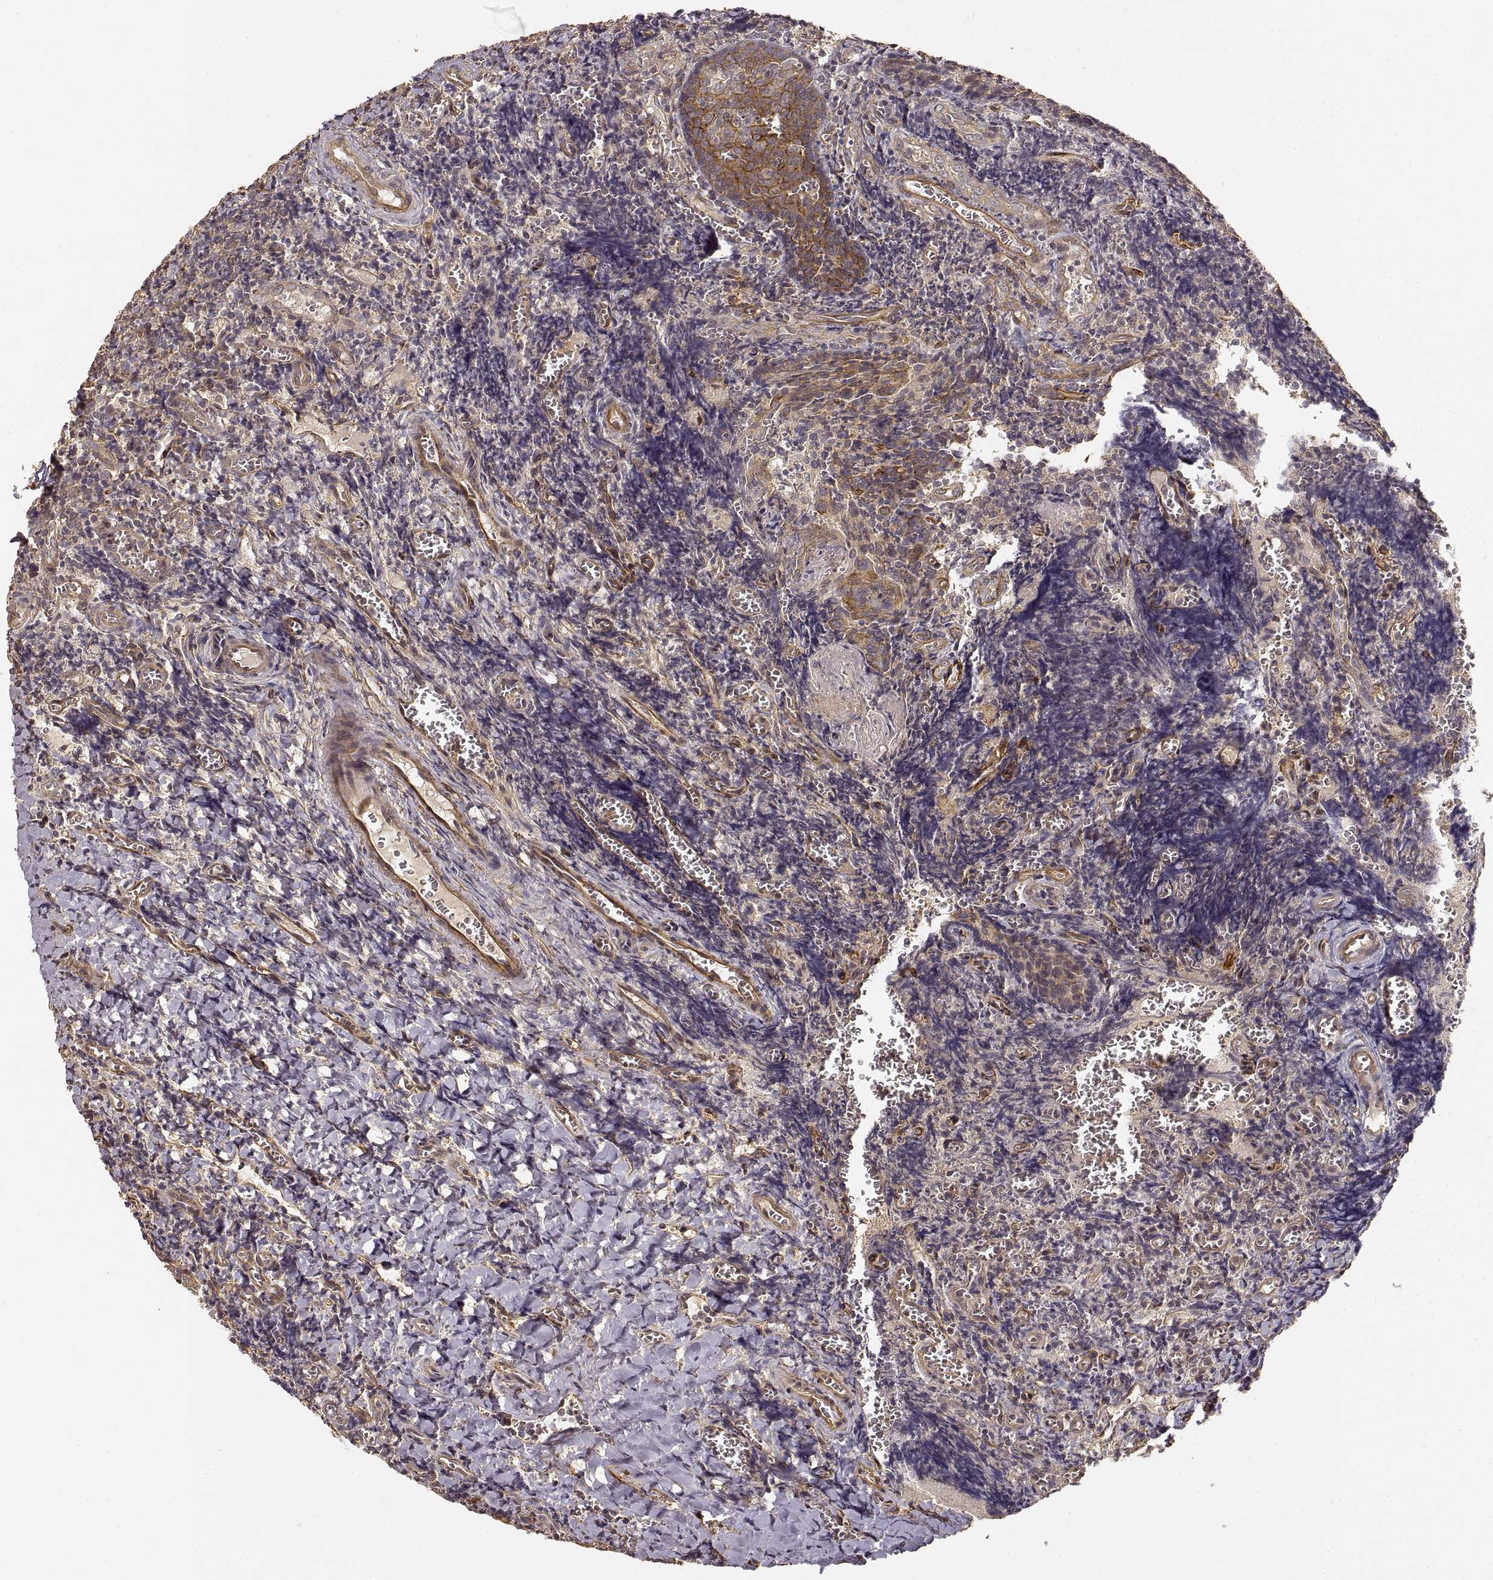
{"staining": {"intensity": "moderate", "quantity": ">75%", "location": "cytoplasmic/membranous"}, "tissue": "tonsil", "cell_type": "Germinal center cells", "image_type": "normal", "snomed": [{"axis": "morphology", "description": "Normal tissue, NOS"}, {"axis": "morphology", "description": "Inflammation, NOS"}, {"axis": "topography", "description": "Tonsil"}], "caption": "IHC histopathology image of normal tonsil: human tonsil stained using immunohistochemistry displays medium levels of moderate protein expression localized specifically in the cytoplasmic/membranous of germinal center cells, appearing as a cytoplasmic/membranous brown color.", "gene": "LAMA4", "patient": {"sex": "female", "age": 31}}